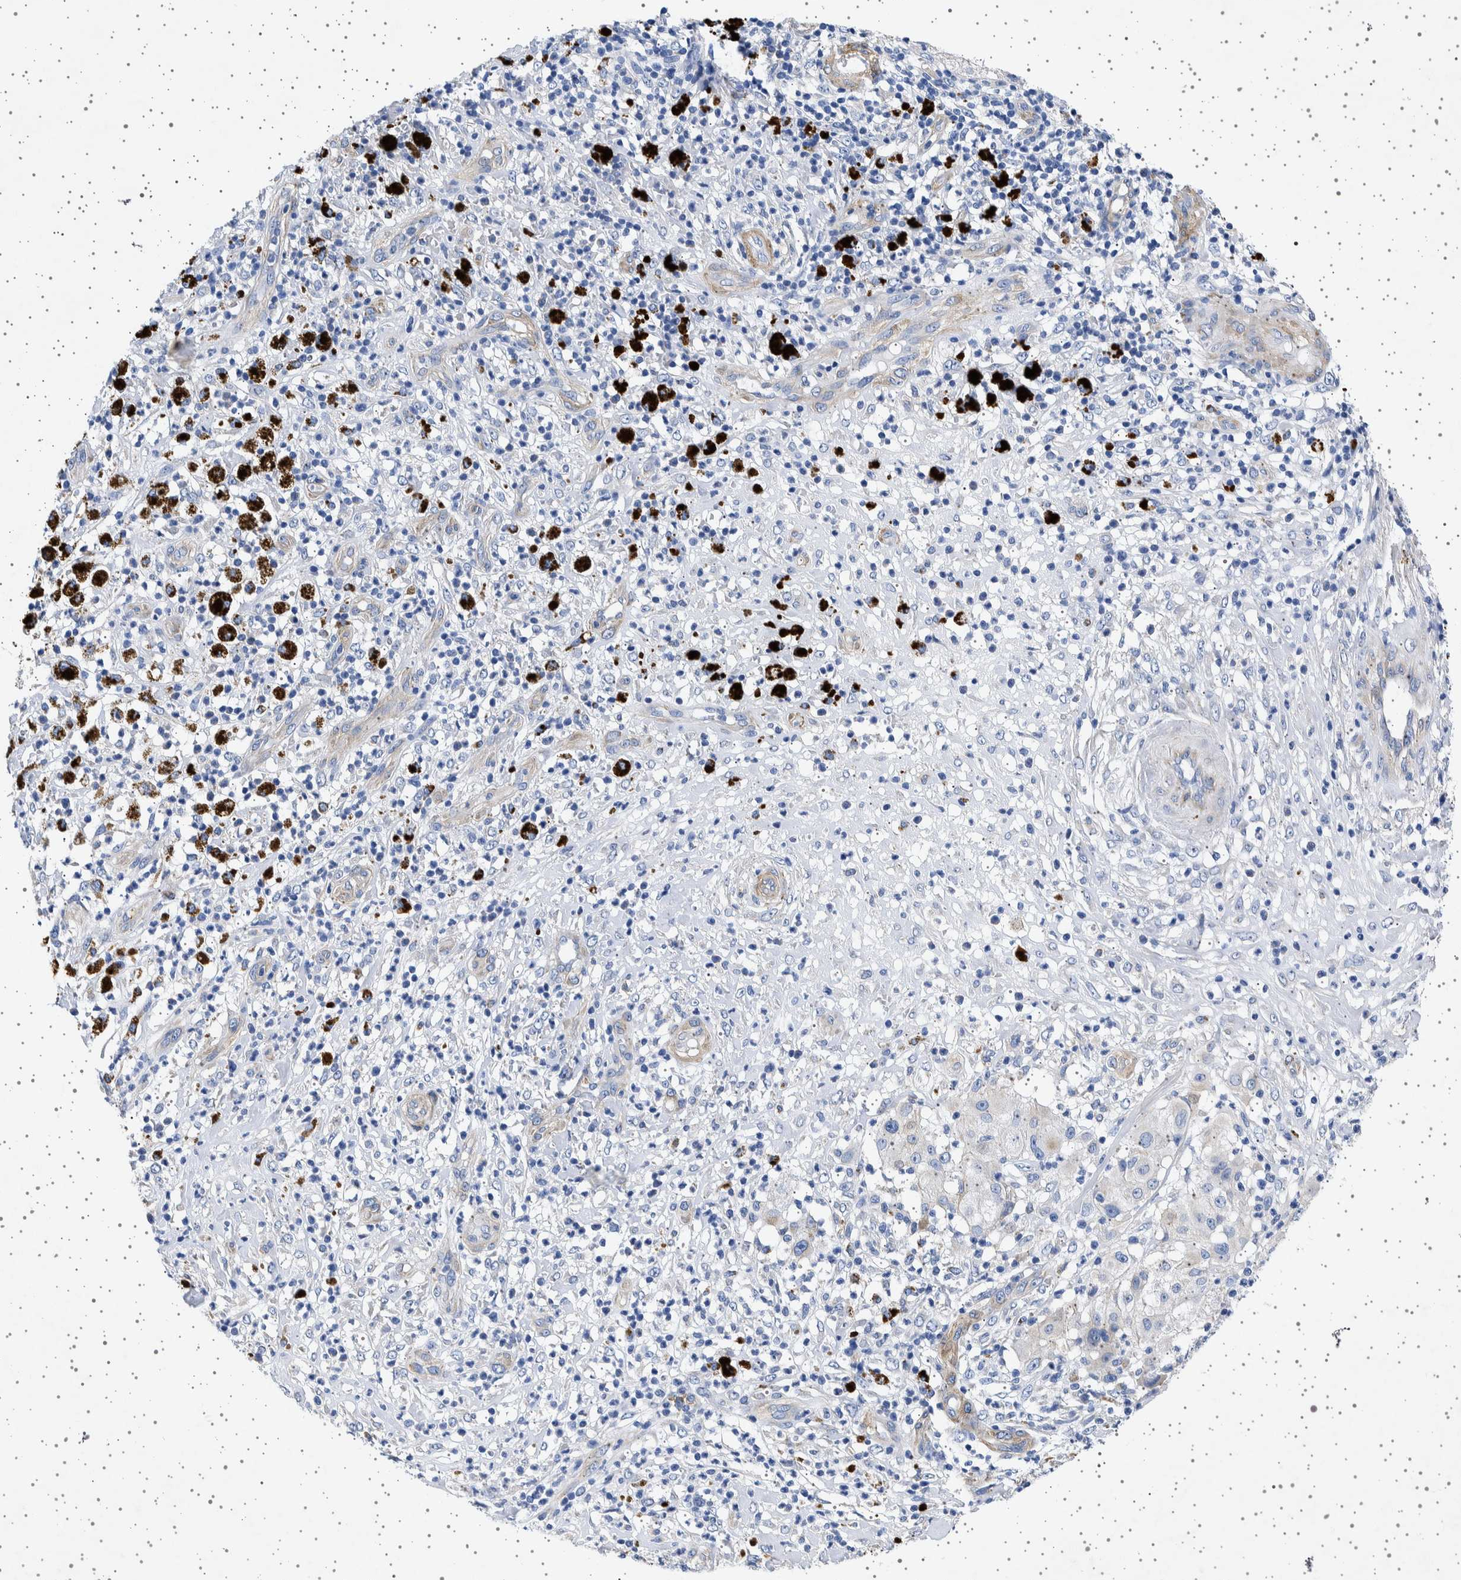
{"staining": {"intensity": "negative", "quantity": "none", "location": "none"}, "tissue": "melanoma", "cell_type": "Tumor cells", "image_type": "cancer", "snomed": [{"axis": "morphology", "description": "Necrosis, NOS"}, {"axis": "morphology", "description": "Malignant melanoma, NOS"}, {"axis": "topography", "description": "Skin"}], "caption": "DAB (3,3'-diaminobenzidine) immunohistochemical staining of human melanoma displays no significant expression in tumor cells.", "gene": "SEPTIN4", "patient": {"sex": "female", "age": 87}}